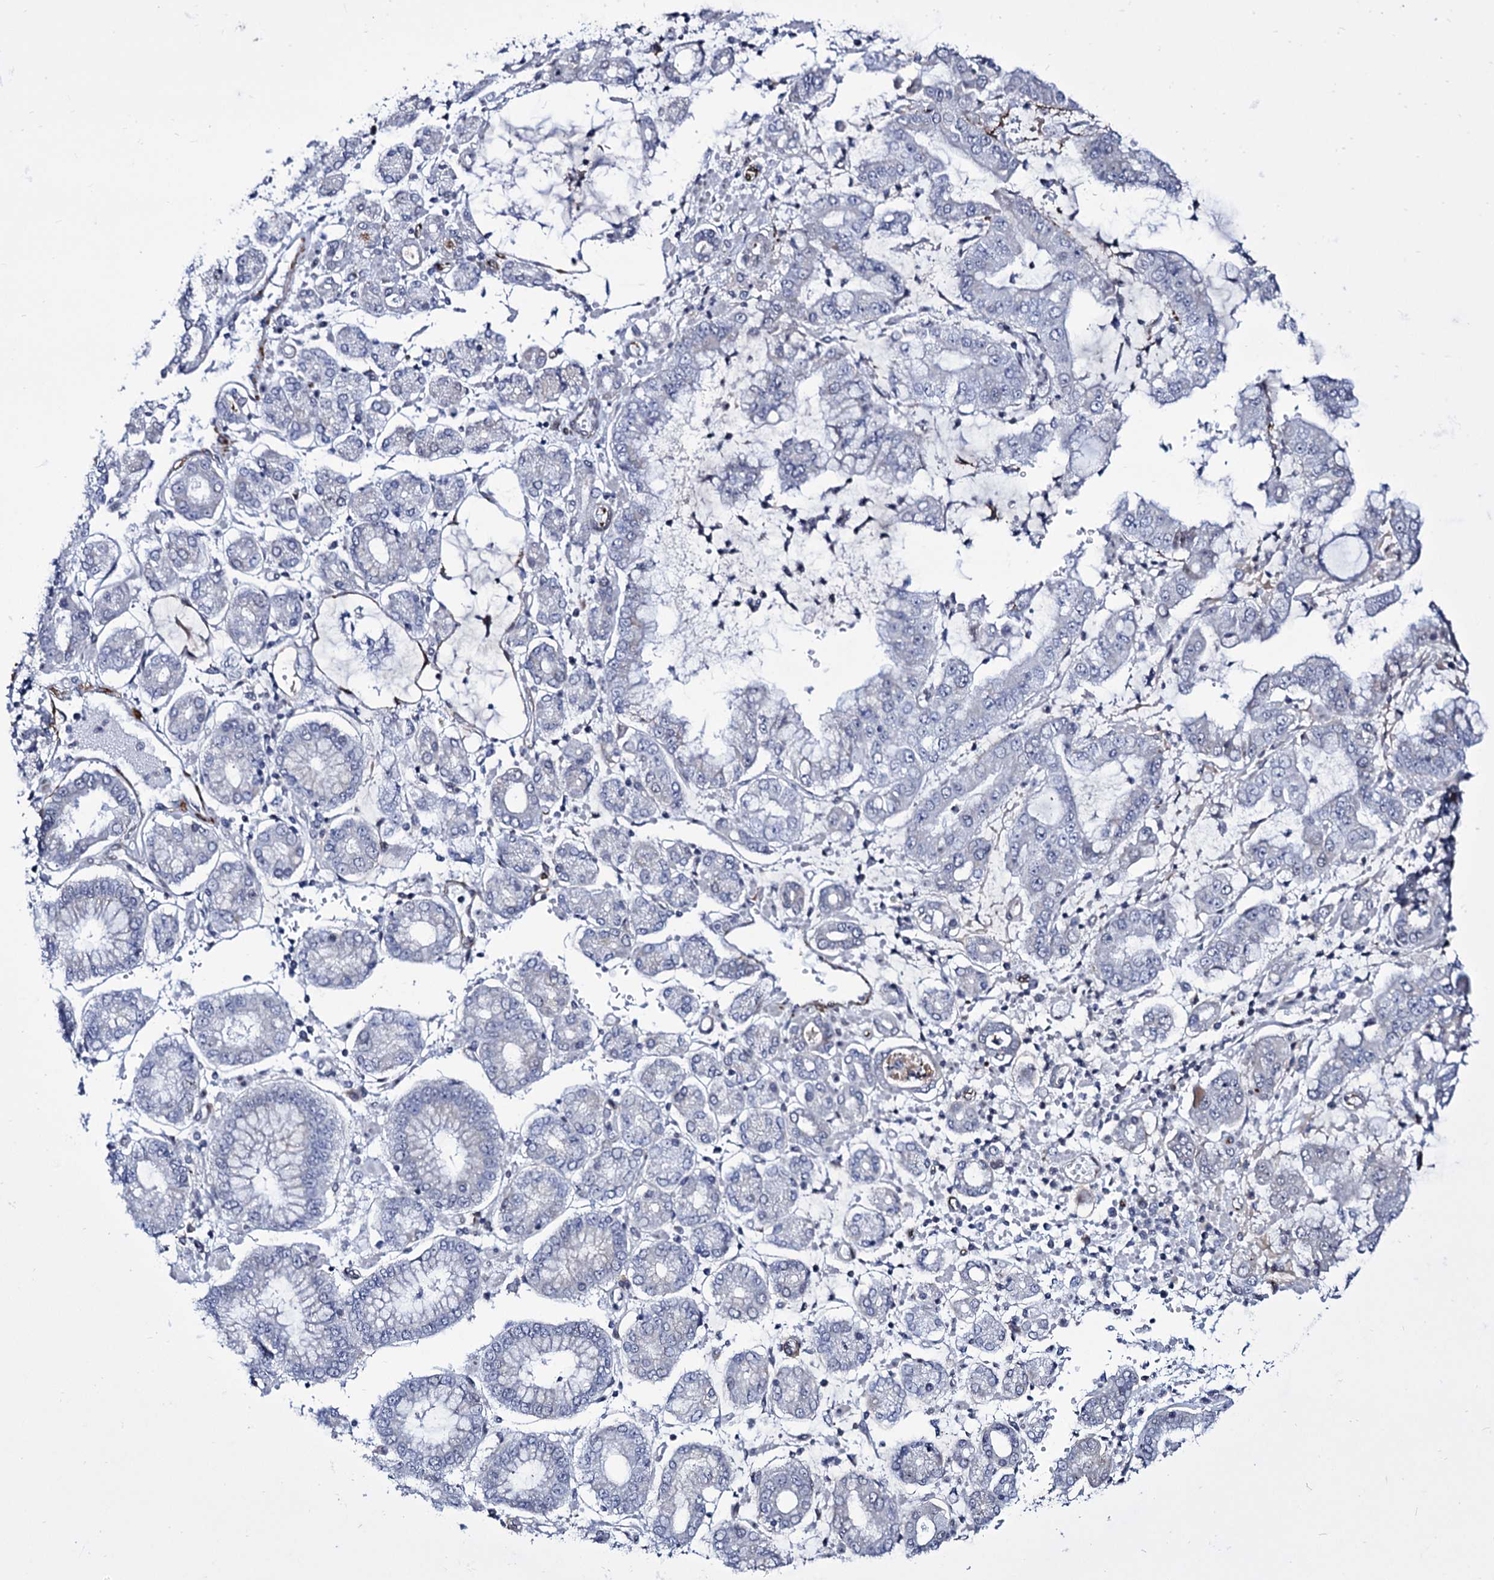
{"staining": {"intensity": "negative", "quantity": "none", "location": "none"}, "tissue": "stomach cancer", "cell_type": "Tumor cells", "image_type": "cancer", "snomed": [{"axis": "morphology", "description": "Adenocarcinoma, NOS"}, {"axis": "topography", "description": "Stomach"}], "caption": "An immunohistochemistry (IHC) histopathology image of stomach adenocarcinoma is shown. There is no staining in tumor cells of stomach adenocarcinoma. (Brightfield microscopy of DAB (3,3'-diaminobenzidine) IHC at high magnification).", "gene": "ZC3H12C", "patient": {"sex": "male", "age": 76}}